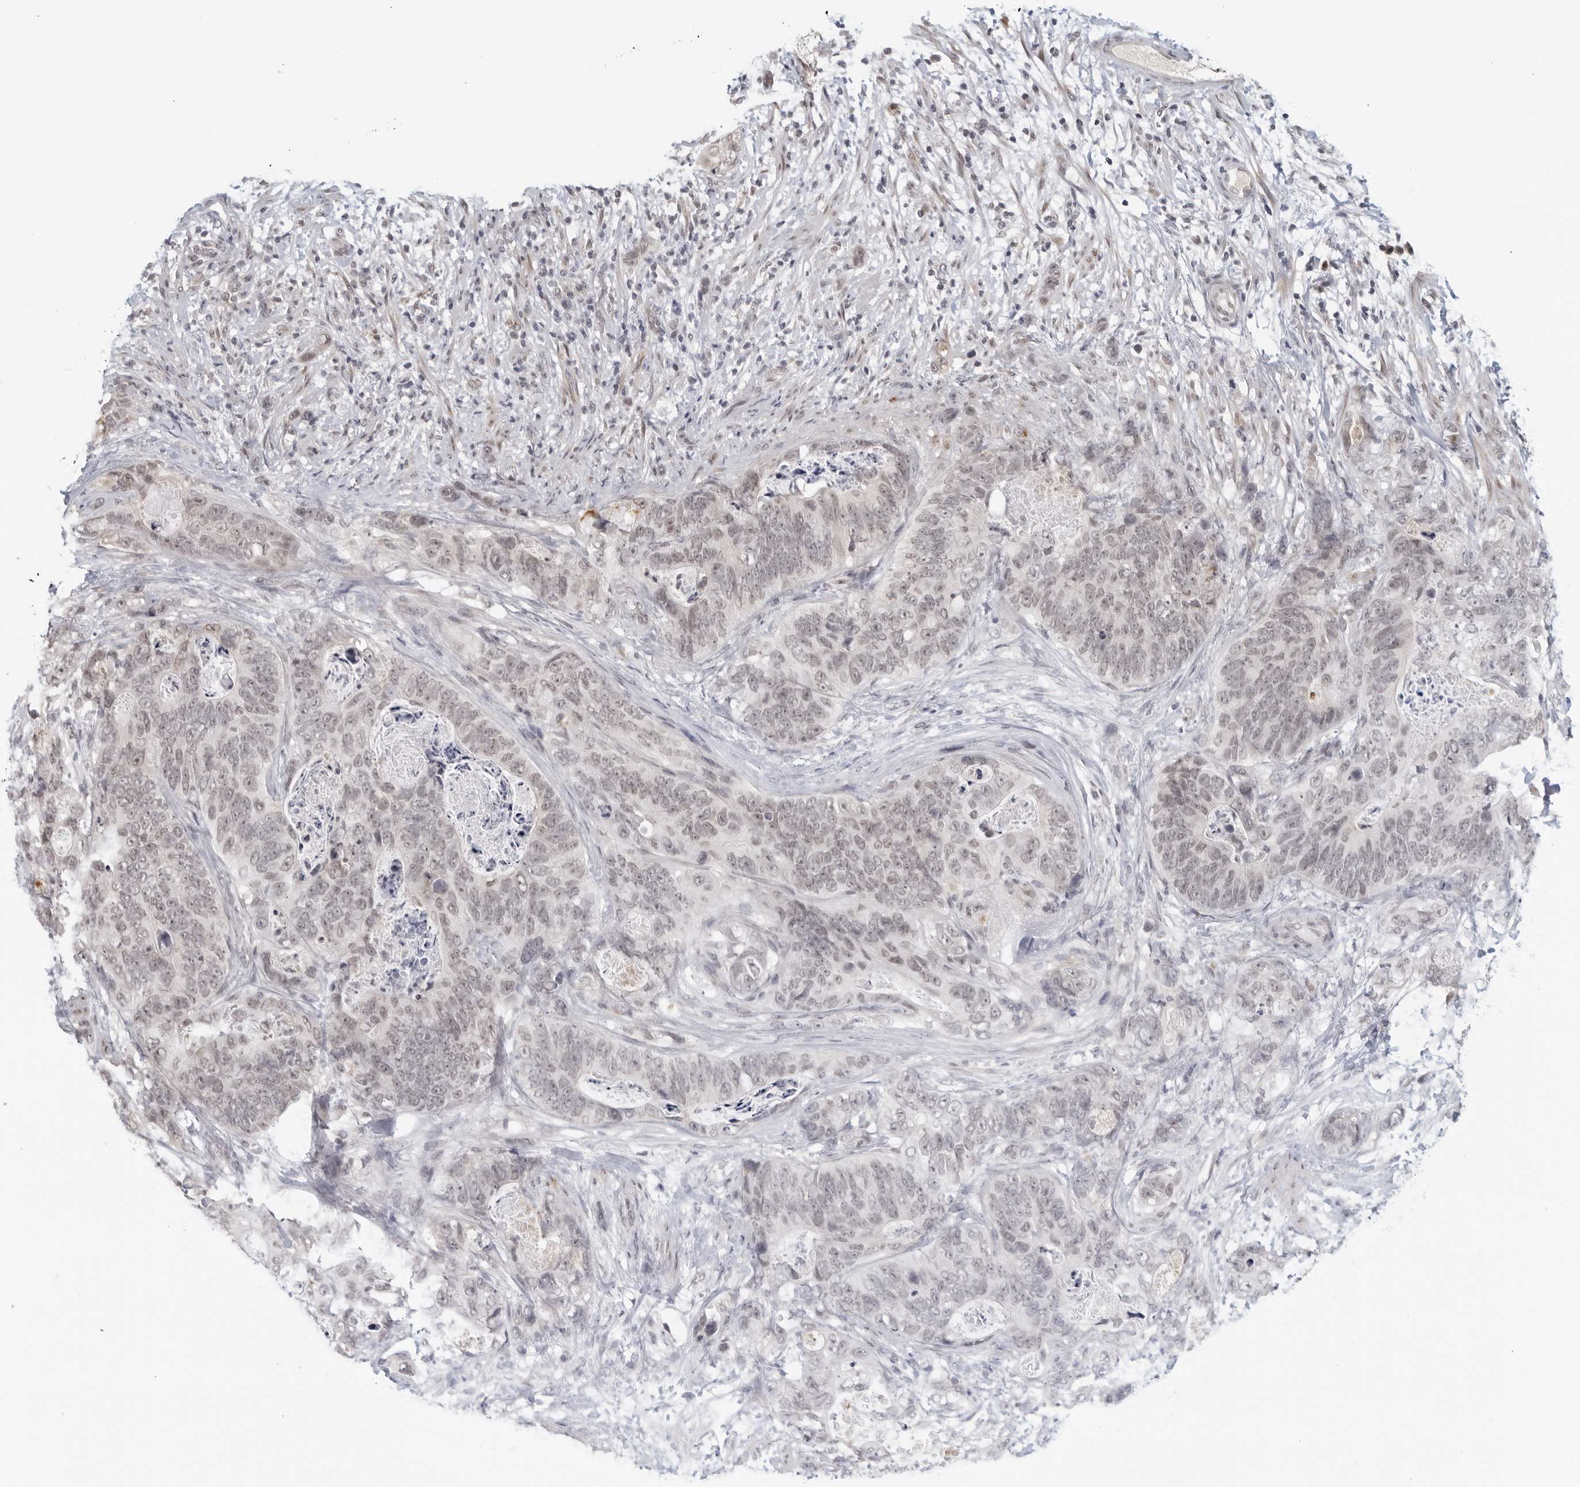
{"staining": {"intensity": "weak", "quantity": "<25%", "location": "nuclear"}, "tissue": "stomach cancer", "cell_type": "Tumor cells", "image_type": "cancer", "snomed": [{"axis": "morphology", "description": "Normal tissue, NOS"}, {"axis": "morphology", "description": "Adenocarcinoma, NOS"}, {"axis": "topography", "description": "Stomach"}], "caption": "Stomach cancer (adenocarcinoma) was stained to show a protein in brown. There is no significant staining in tumor cells.", "gene": "RAB11FIP3", "patient": {"sex": "female", "age": 89}}